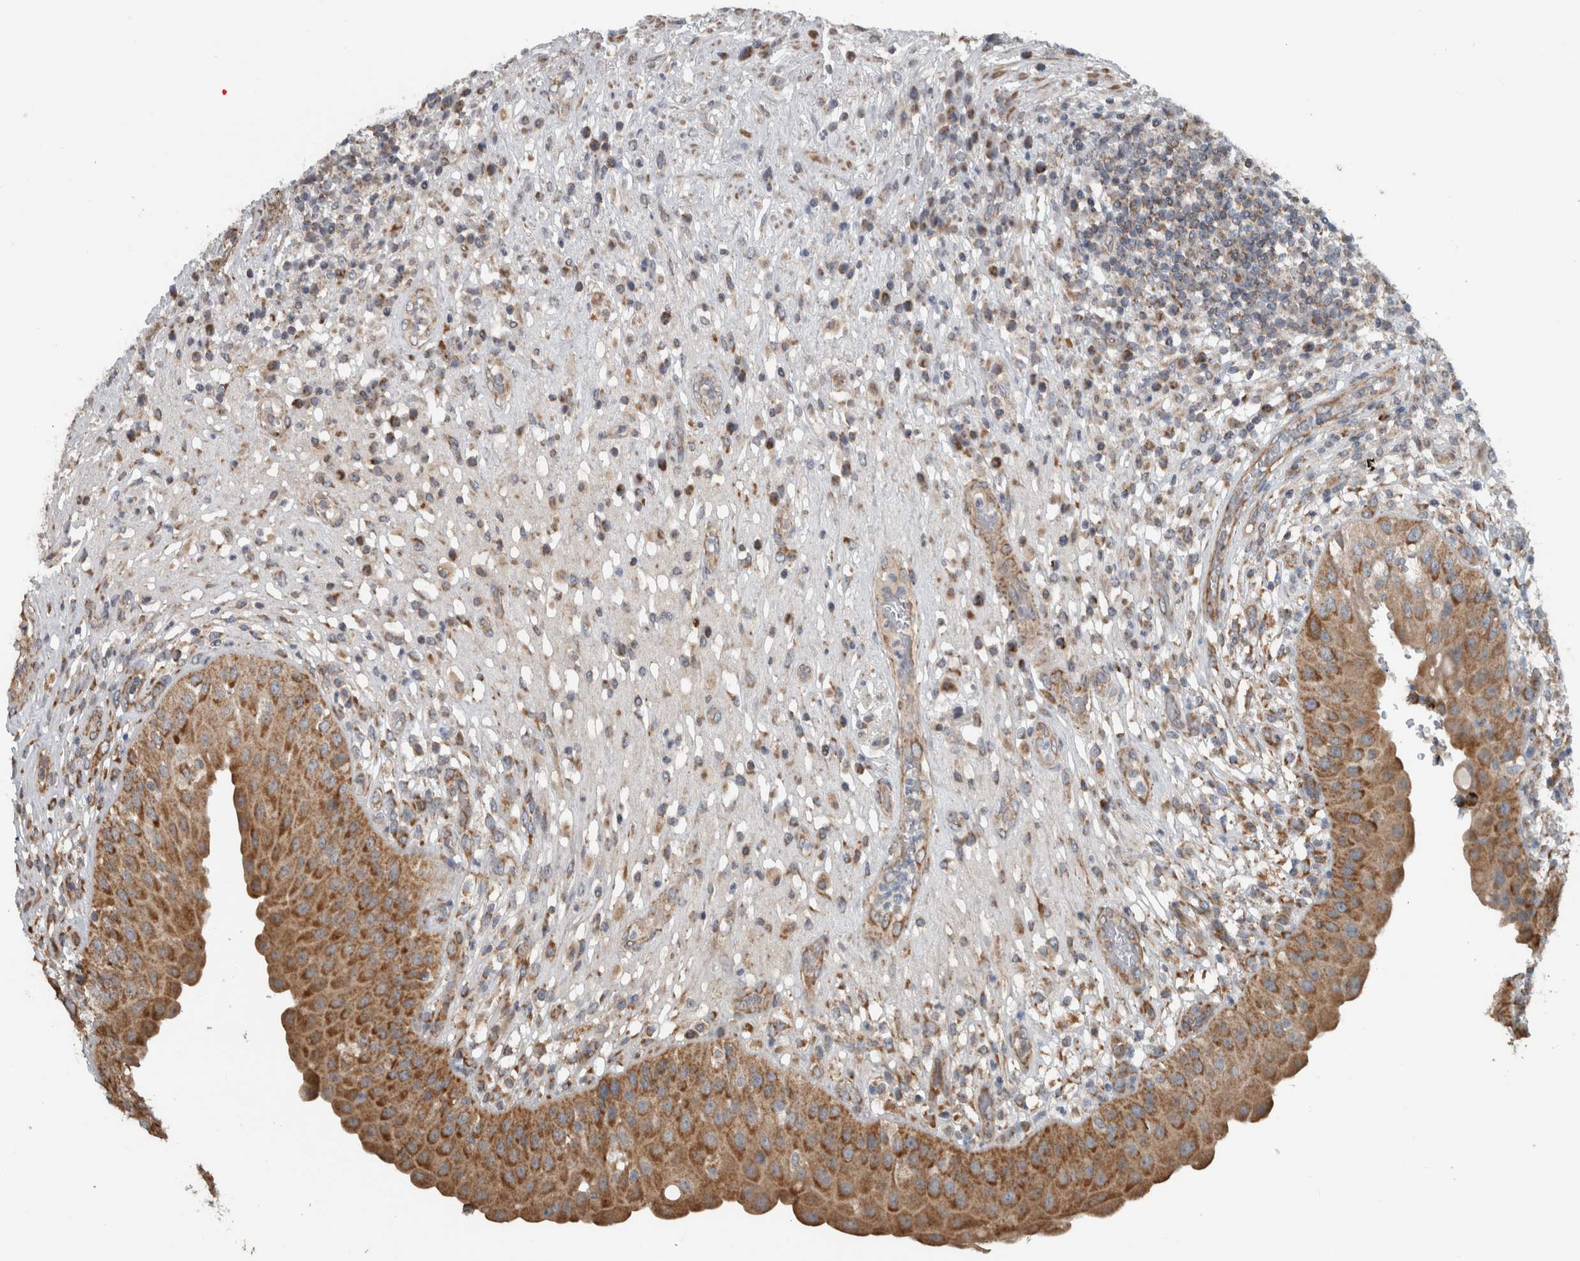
{"staining": {"intensity": "strong", "quantity": ">75%", "location": "cytoplasmic/membranous"}, "tissue": "urinary bladder", "cell_type": "Urothelial cells", "image_type": "normal", "snomed": [{"axis": "morphology", "description": "Normal tissue, NOS"}, {"axis": "topography", "description": "Urinary bladder"}], "caption": "DAB (3,3'-diaminobenzidine) immunohistochemical staining of unremarkable urinary bladder shows strong cytoplasmic/membranous protein expression in approximately >75% of urothelial cells. Using DAB (3,3'-diaminobenzidine) (brown) and hematoxylin (blue) stains, captured at high magnification using brightfield microscopy.", "gene": "ARMC1", "patient": {"sex": "female", "age": 62}}